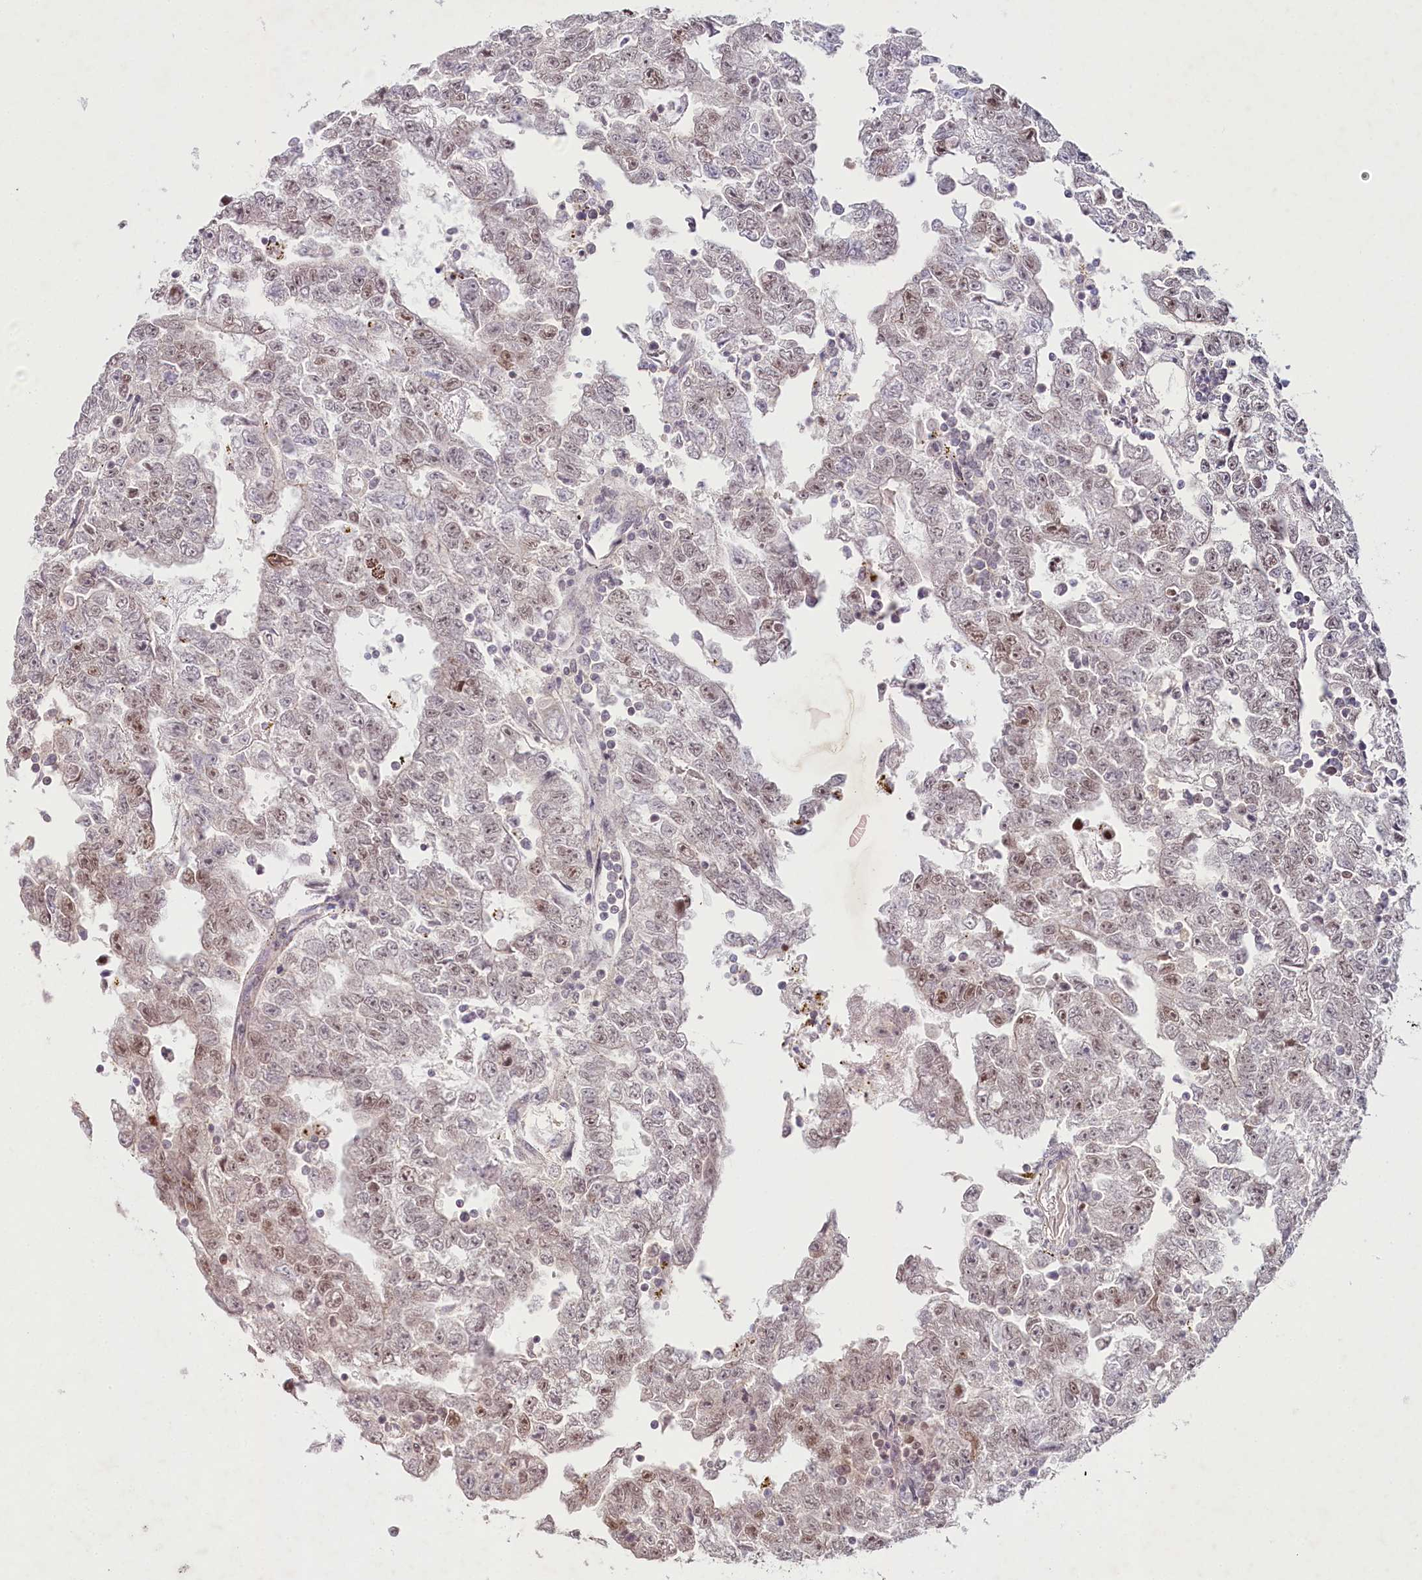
{"staining": {"intensity": "moderate", "quantity": "25%-75%", "location": "nuclear"}, "tissue": "testis cancer", "cell_type": "Tumor cells", "image_type": "cancer", "snomed": [{"axis": "morphology", "description": "Carcinoma, Embryonal, NOS"}, {"axis": "topography", "description": "Testis"}], "caption": "IHC histopathology image of embryonal carcinoma (testis) stained for a protein (brown), which demonstrates medium levels of moderate nuclear positivity in about 25%-75% of tumor cells.", "gene": "AMTN", "patient": {"sex": "male", "age": 25}}